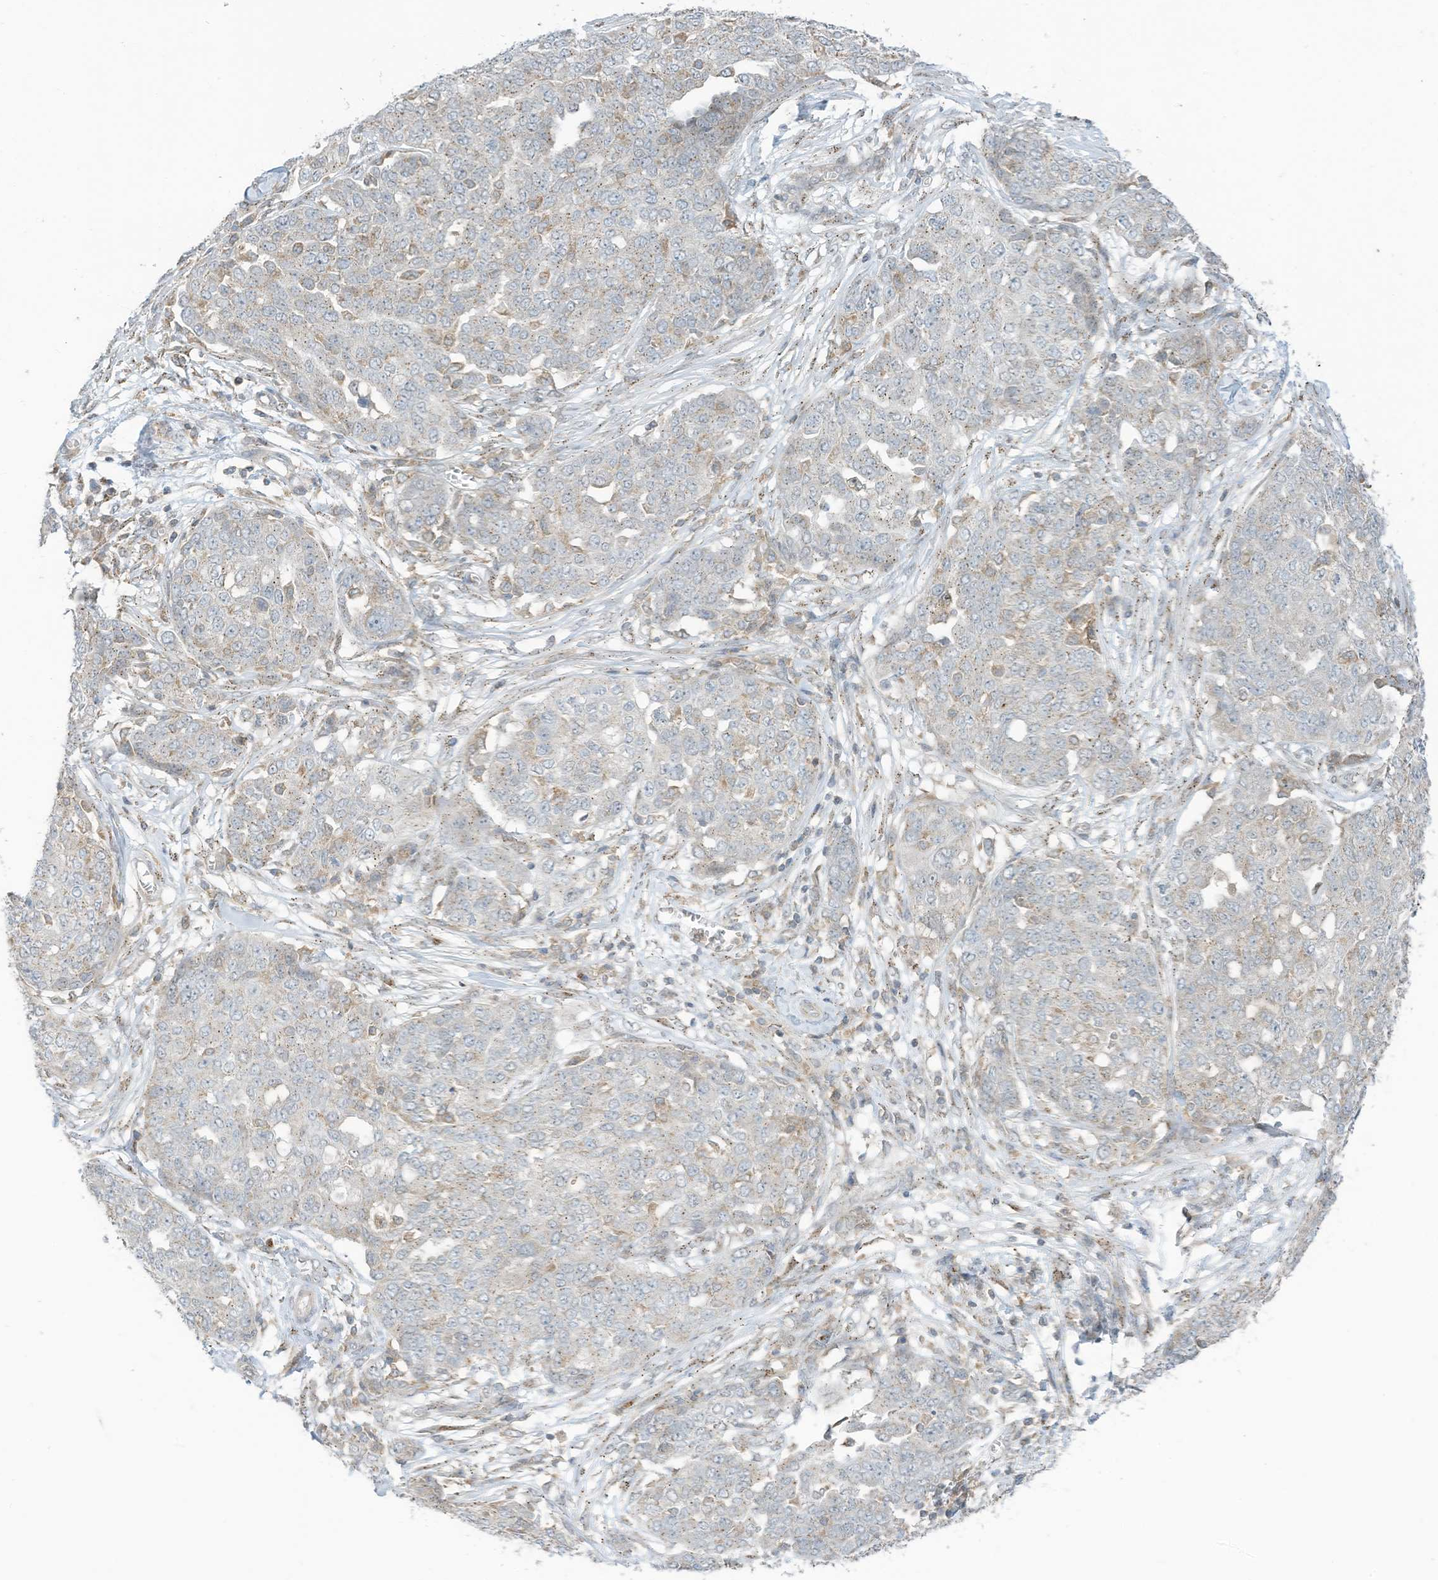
{"staining": {"intensity": "negative", "quantity": "none", "location": "none"}, "tissue": "ovarian cancer", "cell_type": "Tumor cells", "image_type": "cancer", "snomed": [{"axis": "morphology", "description": "Cystadenocarcinoma, serous, NOS"}, {"axis": "topography", "description": "Soft tissue"}, {"axis": "topography", "description": "Ovary"}], "caption": "Immunohistochemistry (IHC) micrograph of human ovarian cancer stained for a protein (brown), which demonstrates no staining in tumor cells.", "gene": "PARVG", "patient": {"sex": "female", "age": 57}}